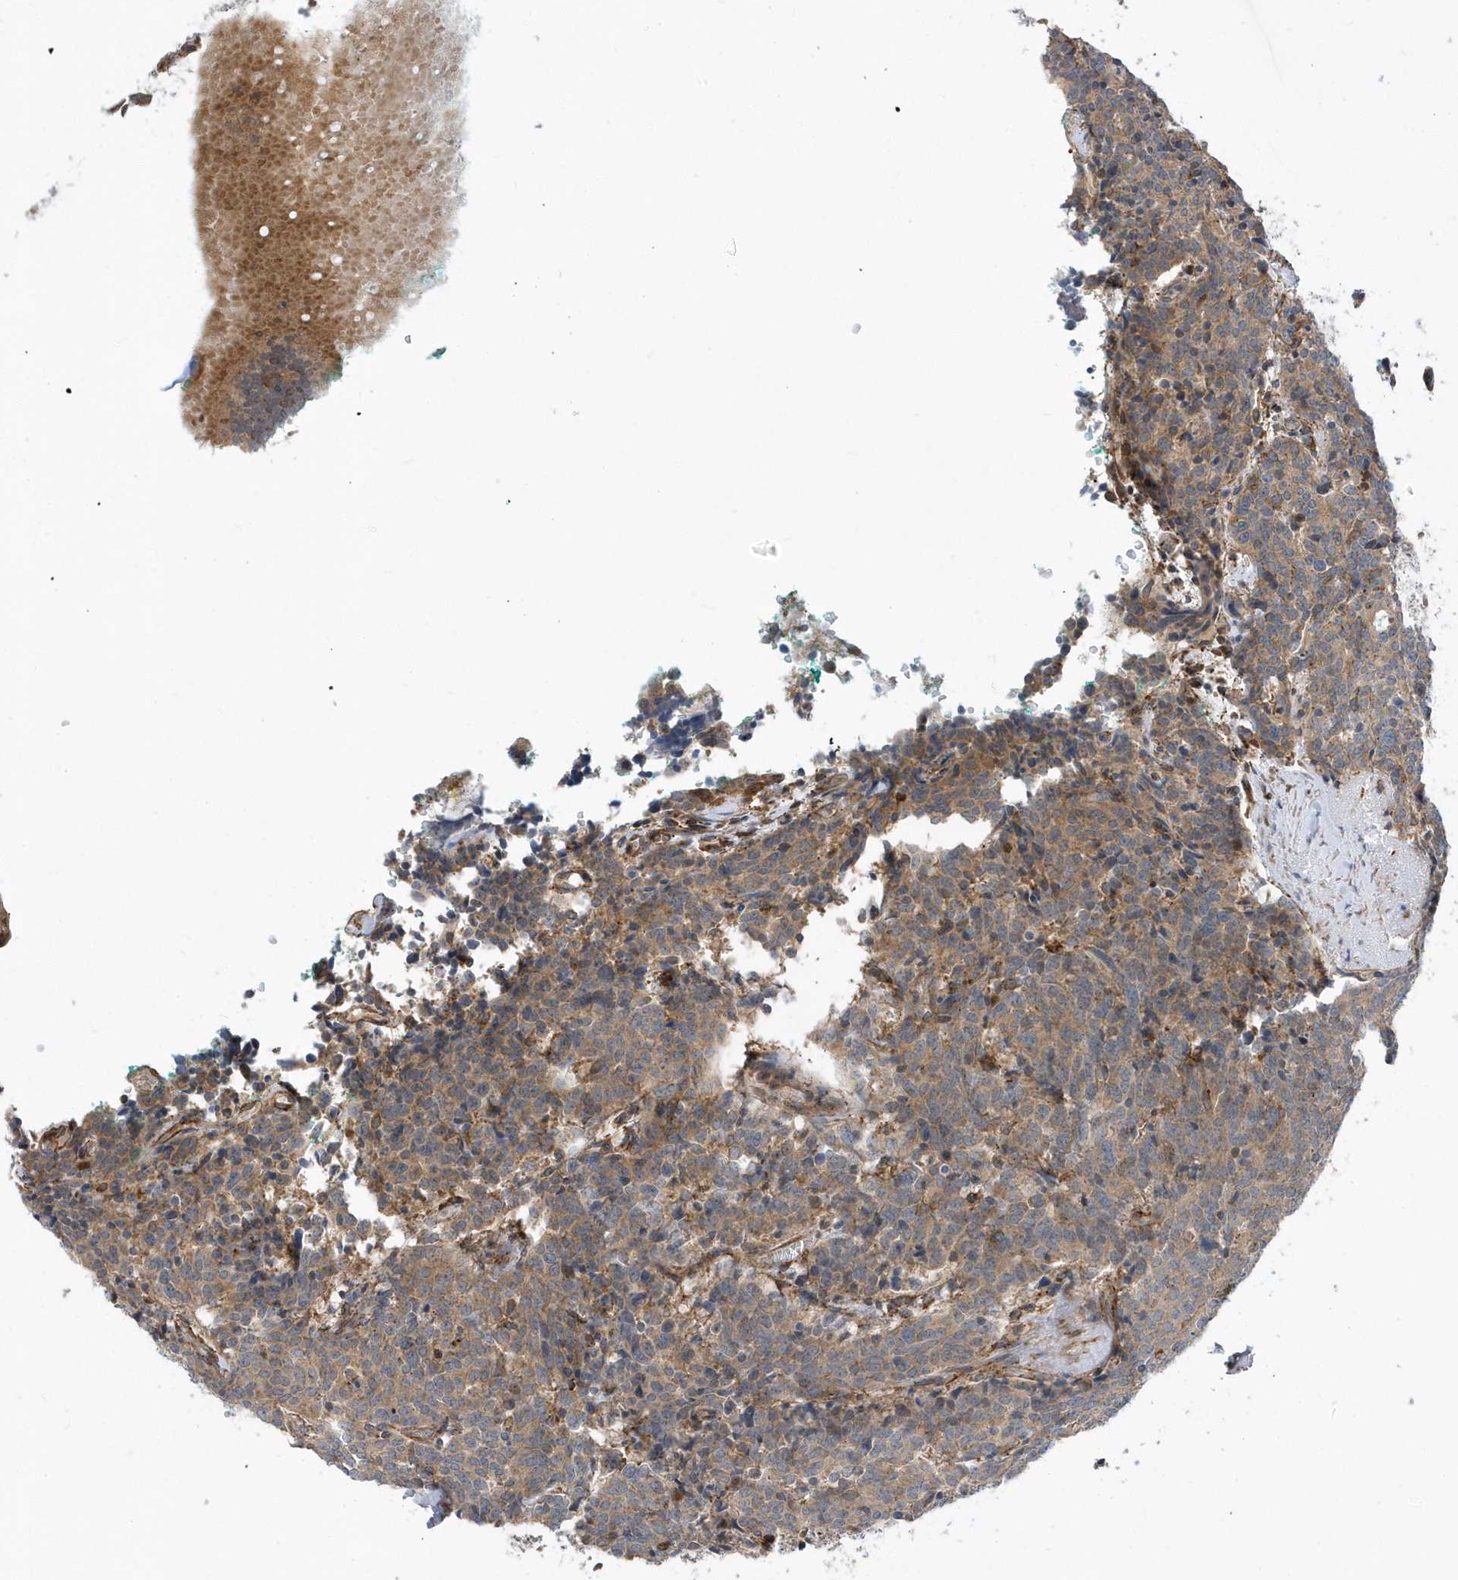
{"staining": {"intensity": "moderate", "quantity": ">75%", "location": "cytoplasmic/membranous"}, "tissue": "carcinoid", "cell_type": "Tumor cells", "image_type": "cancer", "snomed": [{"axis": "morphology", "description": "Carcinoid, malignant, NOS"}, {"axis": "topography", "description": "Lung"}], "caption": "A brown stain shows moderate cytoplasmic/membranous expression of a protein in carcinoid (malignant) tumor cells. (DAB (3,3'-diaminobenzidine) = brown stain, brightfield microscopy at high magnification).", "gene": "HRH4", "patient": {"sex": "female", "age": 46}}